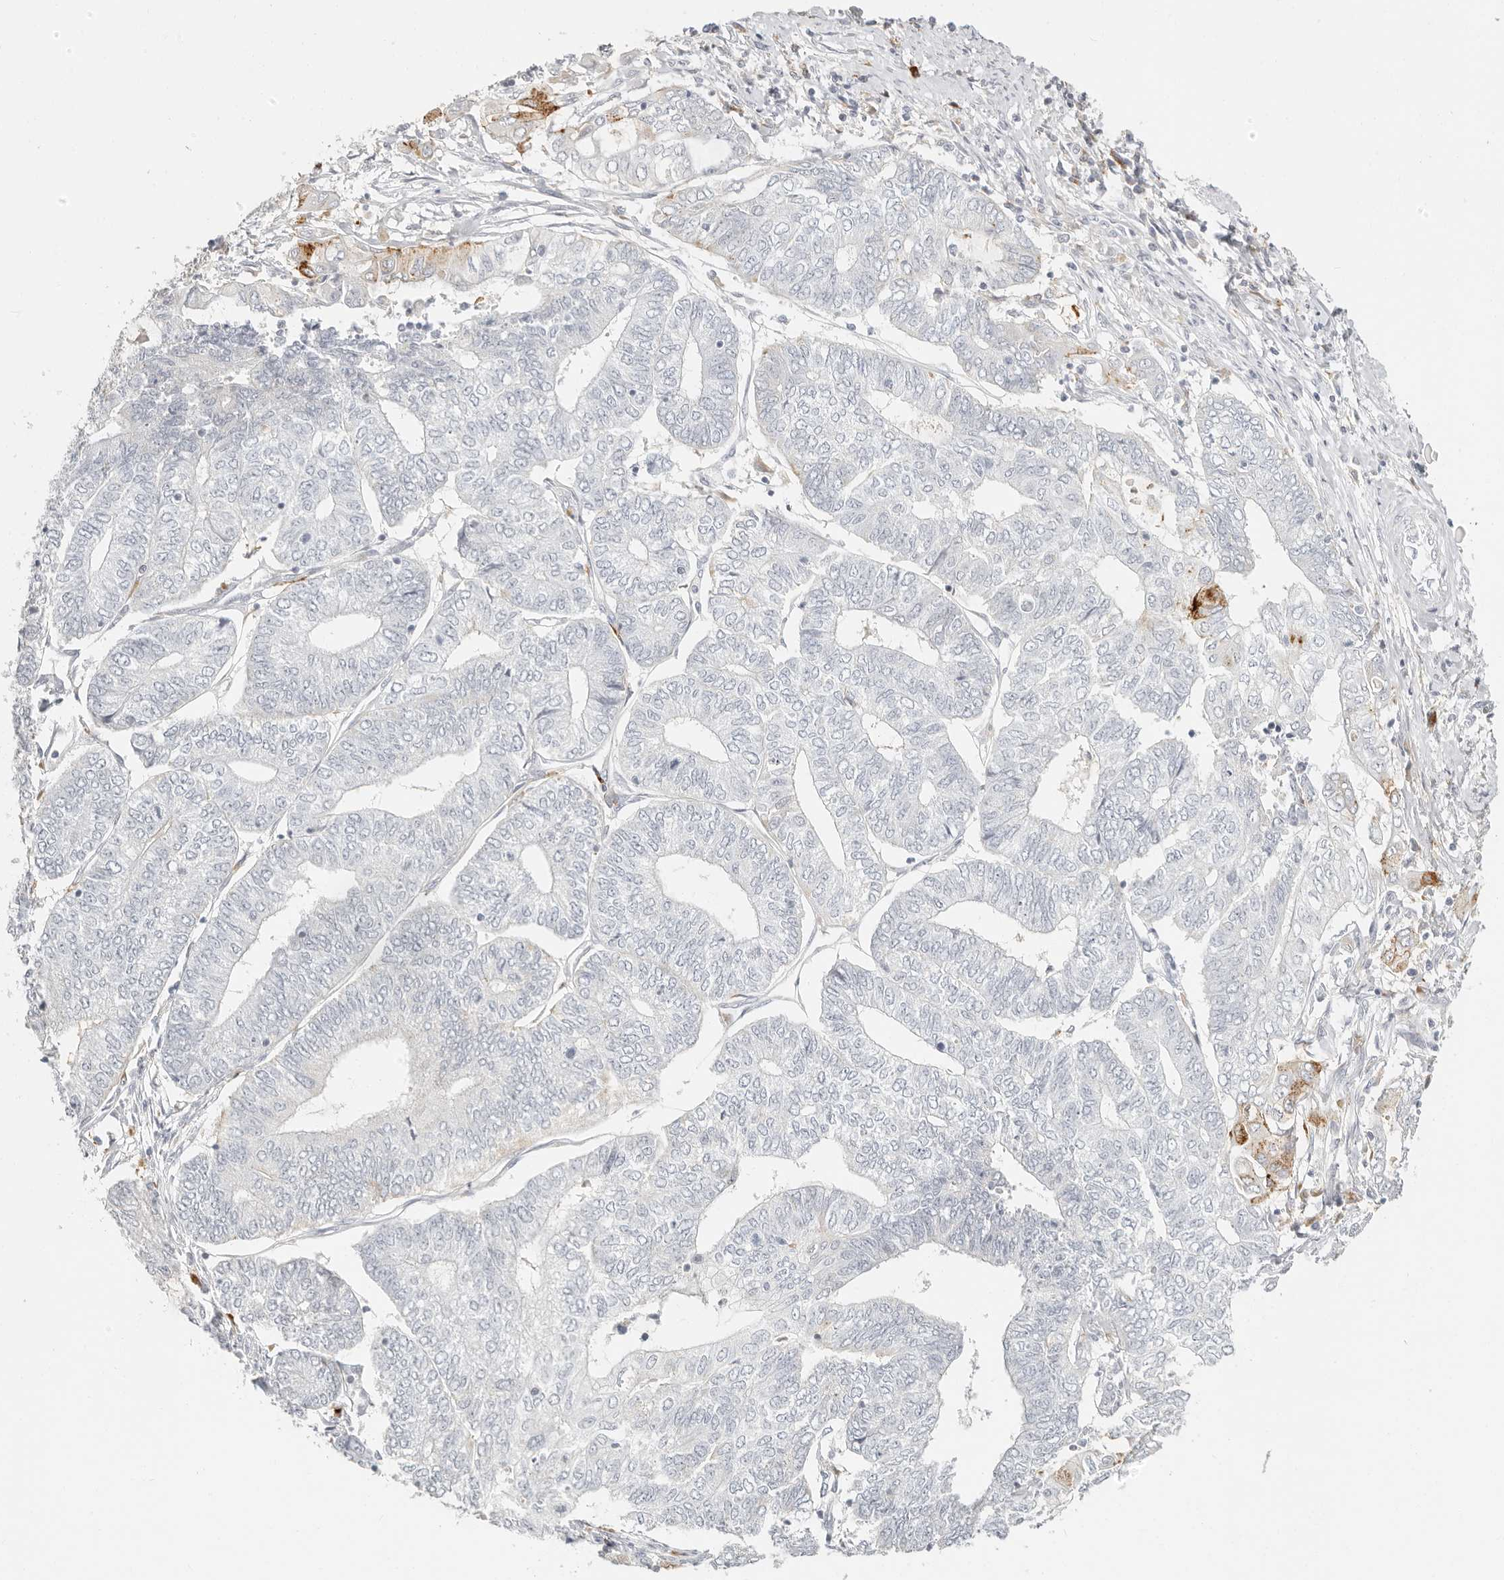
{"staining": {"intensity": "moderate", "quantity": "<25%", "location": "cytoplasmic/membranous"}, "tissue": "endometrial cancer", "cell_type": "Tumor cells", "image_type": "cancer", "snomed": [{"axis": "morphology", "description": "Adenocarcinoma, NOS"}, {"axis": "topography", "description": "Uterus"}, {"axis": "topography", "description": "Endometrium"}], "caption": "The image reveals a brown stain indicating the presence of a protein in the cytoplasmic/membranous of tumor cells in endometrial cancer (adenocarcinoma). (brown staining indicates protein expression, while blue staining denotes nuclei).", "gene": "RNASET2", "patient": {"sex": "female", "age": 70}}